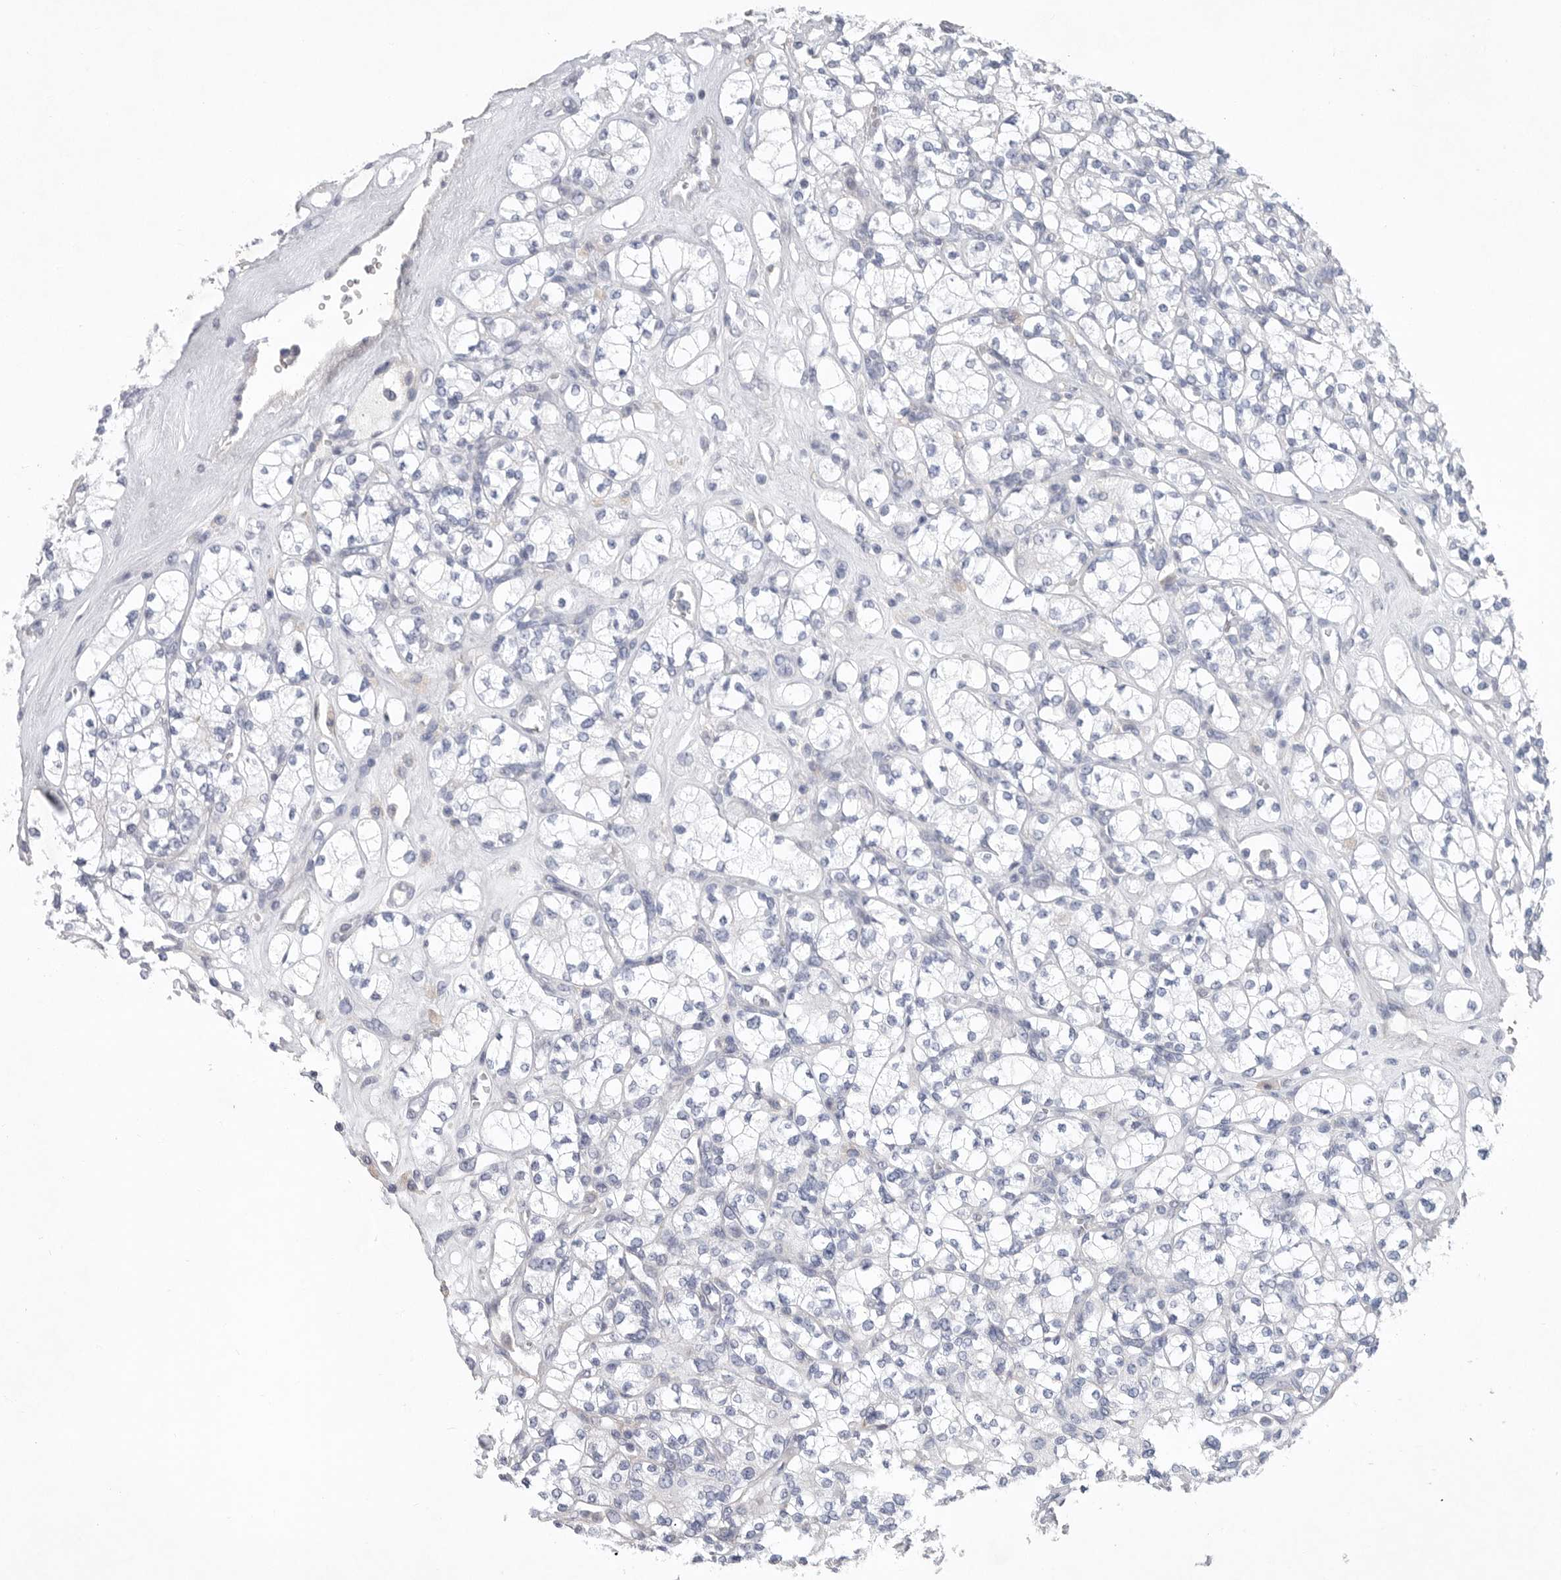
{"staining": {"intensity": "negative", "quantity": "none", "location": "none"}, "tissue": "renal cancer", "cell_type": "Tumor cells", "image_type": "cancer", "snomed": [{"axis": "morphology", "description": "Adenocarcinoma, NOS"}, {"axis": "topography", "description": "Kidney"}], "caption": "Image shows no significant protein expression in tumor cells of adenocarcinoma (renal). (Brightfield microscopy of DAB (3,3'-diaminobenzidine) immunohistochemistry at high magnification).", "gene": "CAMK2B", "patient": {"sex": "male", "age": 77}}